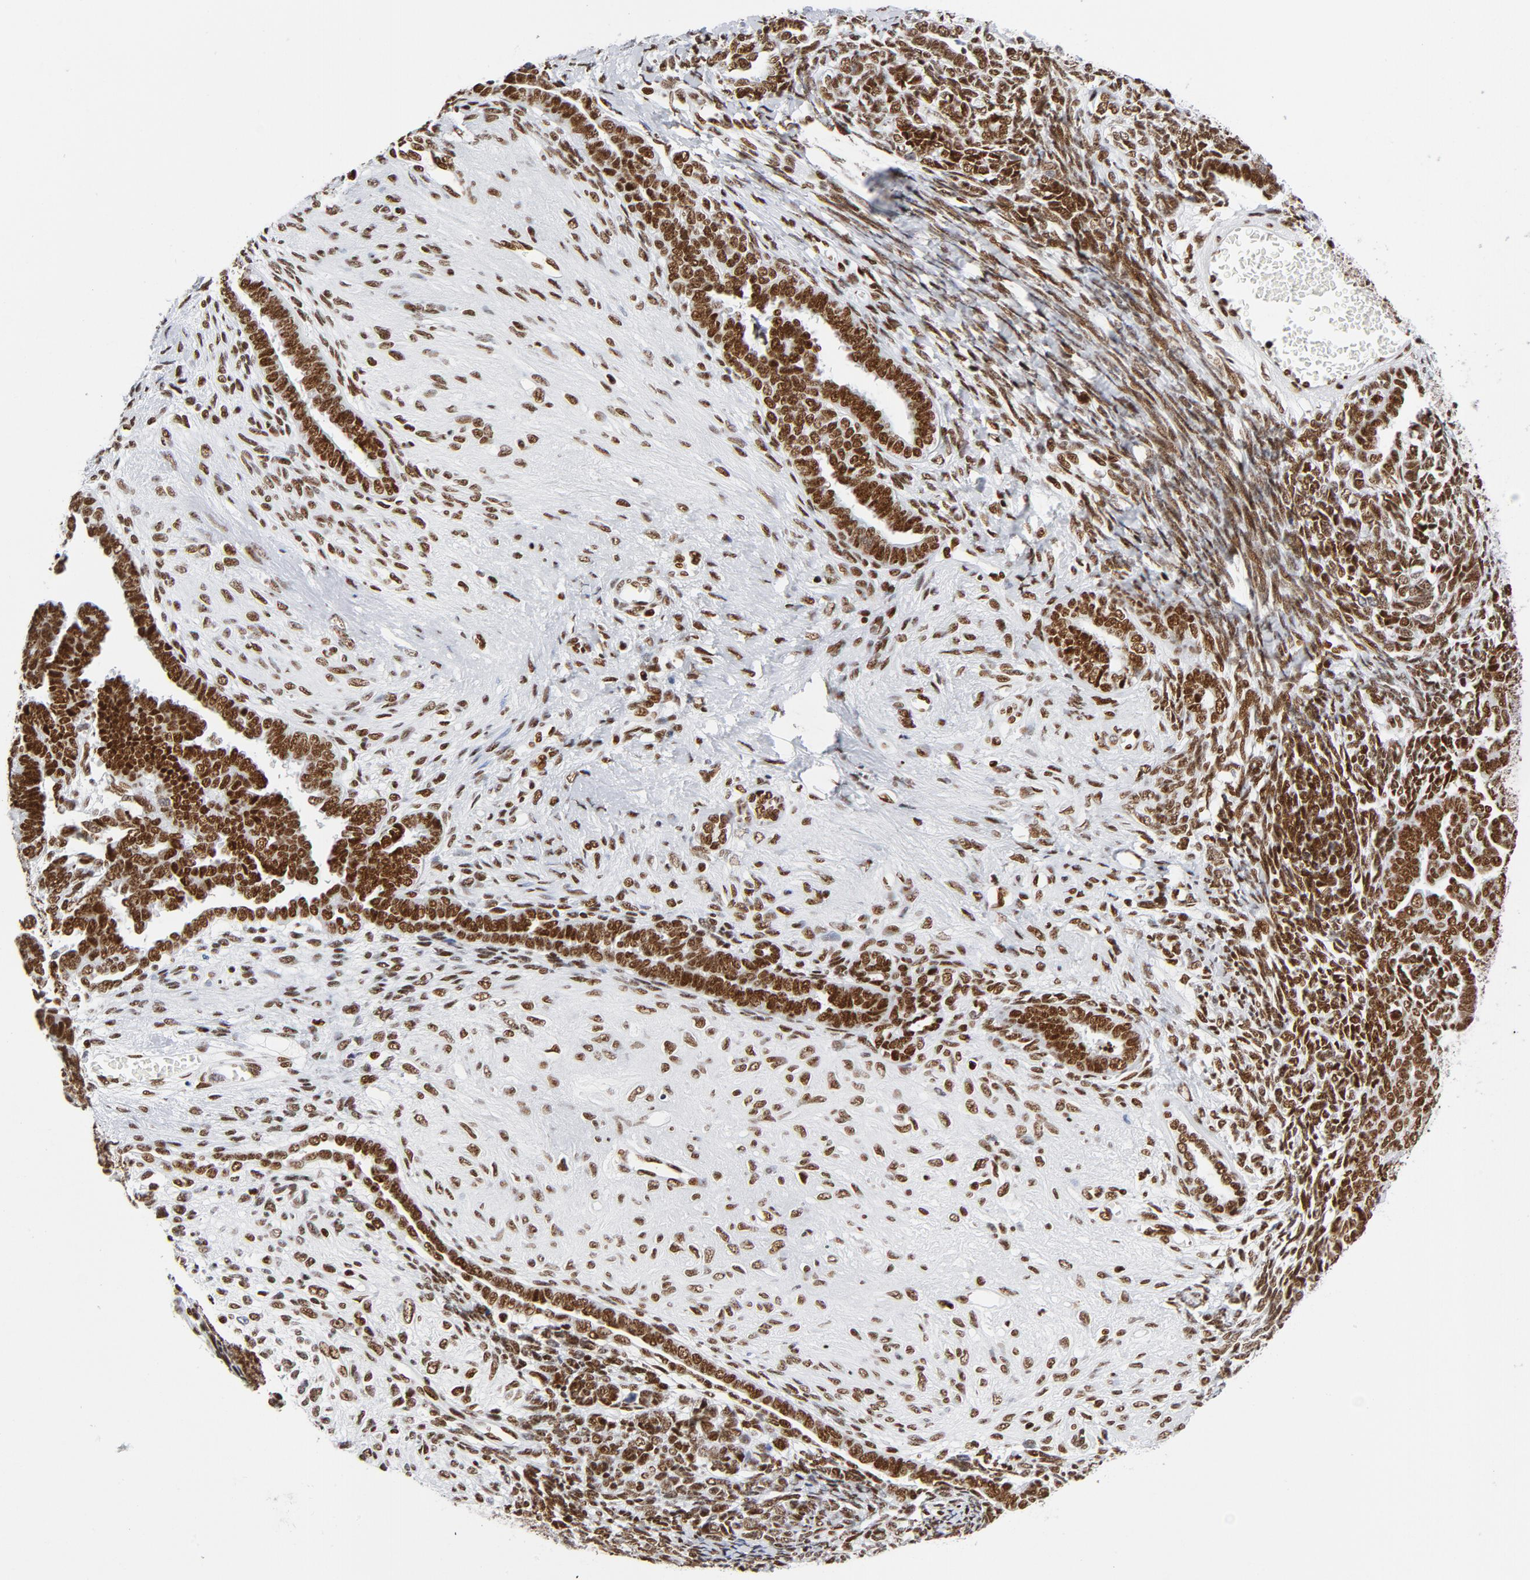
{"staining": {"intensity": "strong", "quantity": ">75%", "location": "nuclear"}, "tissue": "endometrial cancer", "cell_type": "Tumor cells", "image_type": "cancer", "snomed": [{"axis": "morphology", "description": "Neoplasm, malignant, NOS"}, {"axis": "topography", "description": "Endometrium"}], "caption": "Protein analysis of endometrial malignant neoplasm tissue demonstrates strong nuclear expression in approximately >75% of tumor cells. Nuclei are stained in blue.", "gene": "XRCC5", "patient": {"sex": "female", "age": 74}}